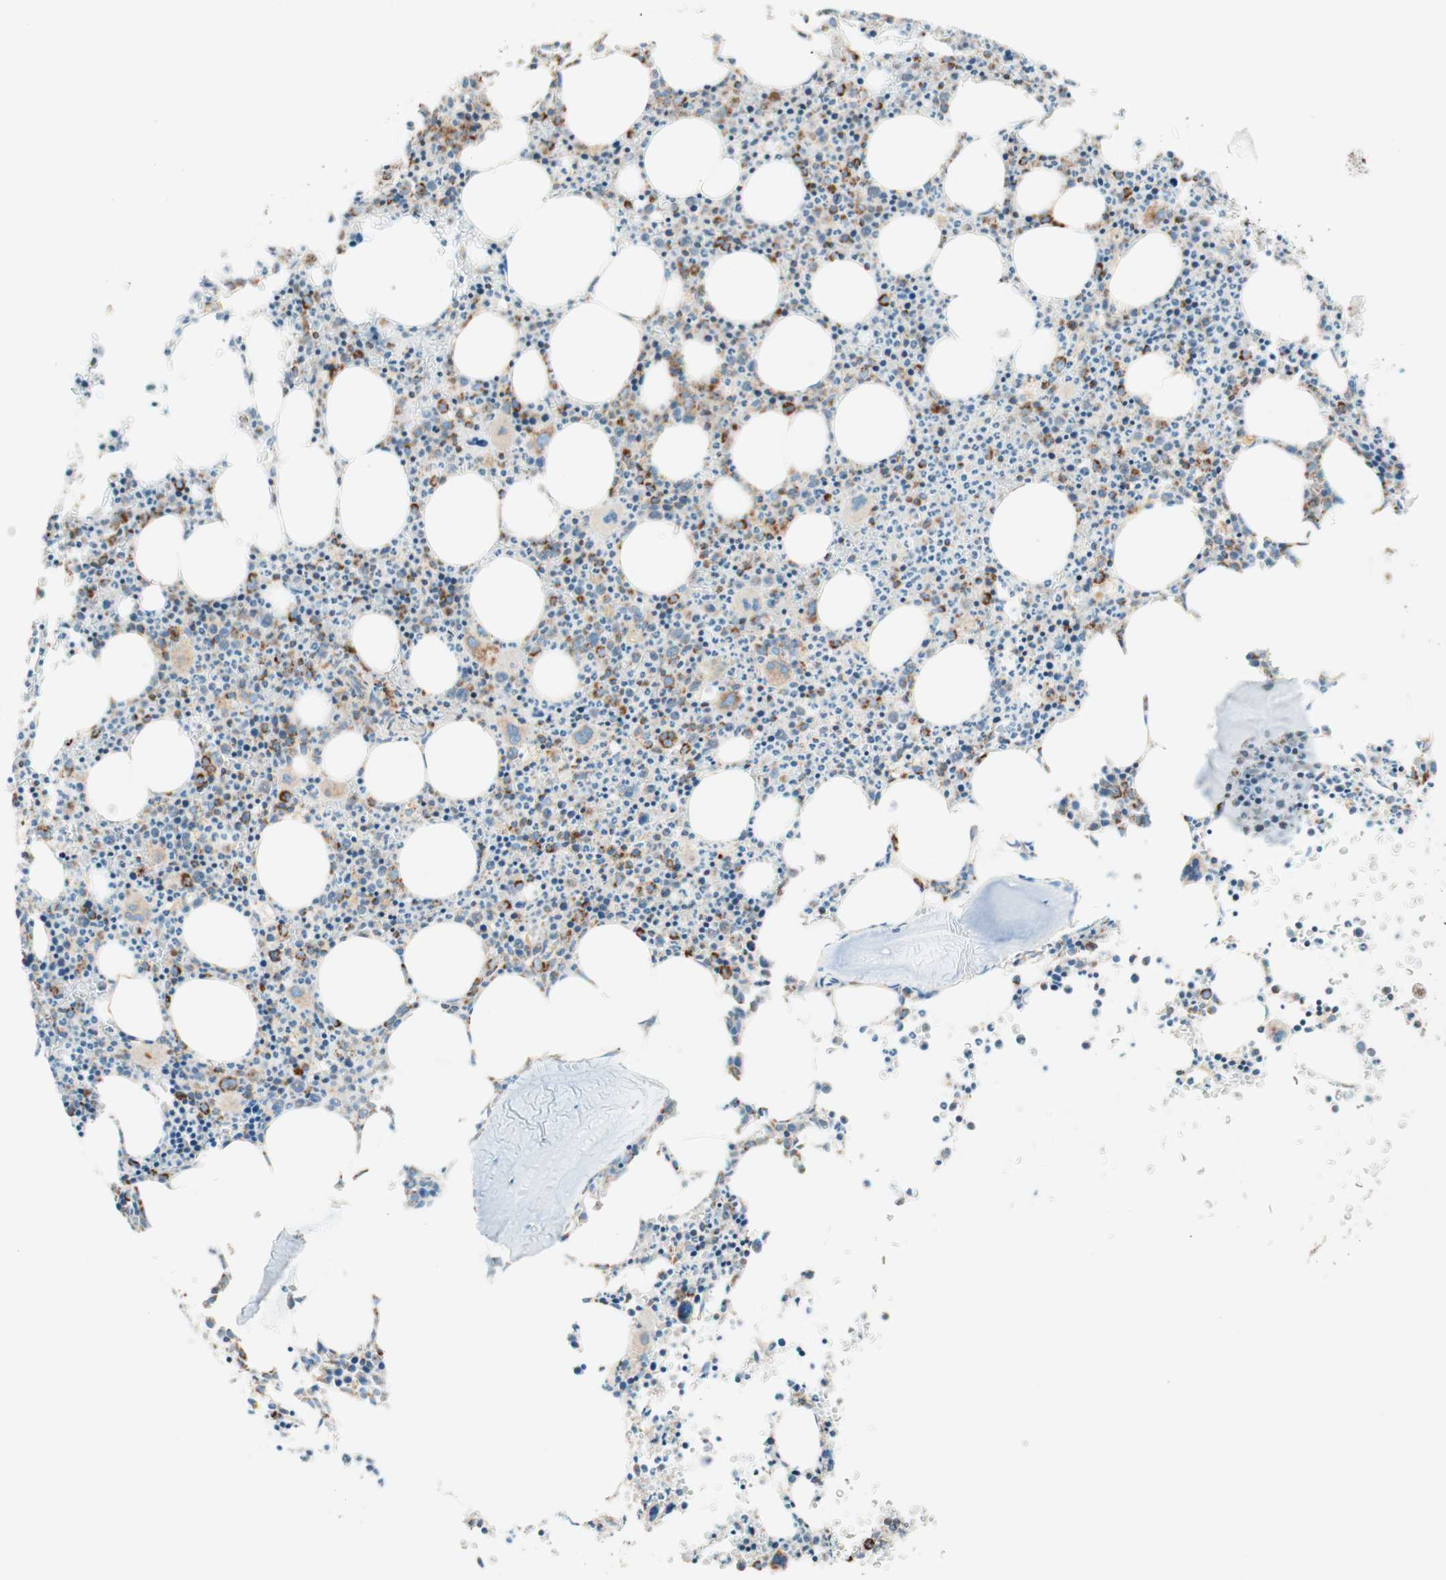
{"staining": {"intensity": "strong", "quantity": "25%-75%", "location": "cytoplasmic/membranous"}, "tissue": "bone marrow", "cell_type": "Hematopoietic cells", "image_type": "normal", "snomed": [{"axis": "morphology", "description": "Normal tissue, NOS"}, {"axis": "morphology", "description": "Inflammation, NOS"}, {"axis": "topography", "description": "Bone marrow"}], "caption": "IHC of benign bone marrow reveals high levels of strong cytoplasmic/membranous expression in about 25%-75% of hematopoietic cells. (brown staining indicates protein expression, while blue staining denotes nuclei).", "gene": "TOMM20", "patient": {"sex": "female", "age": 61}}